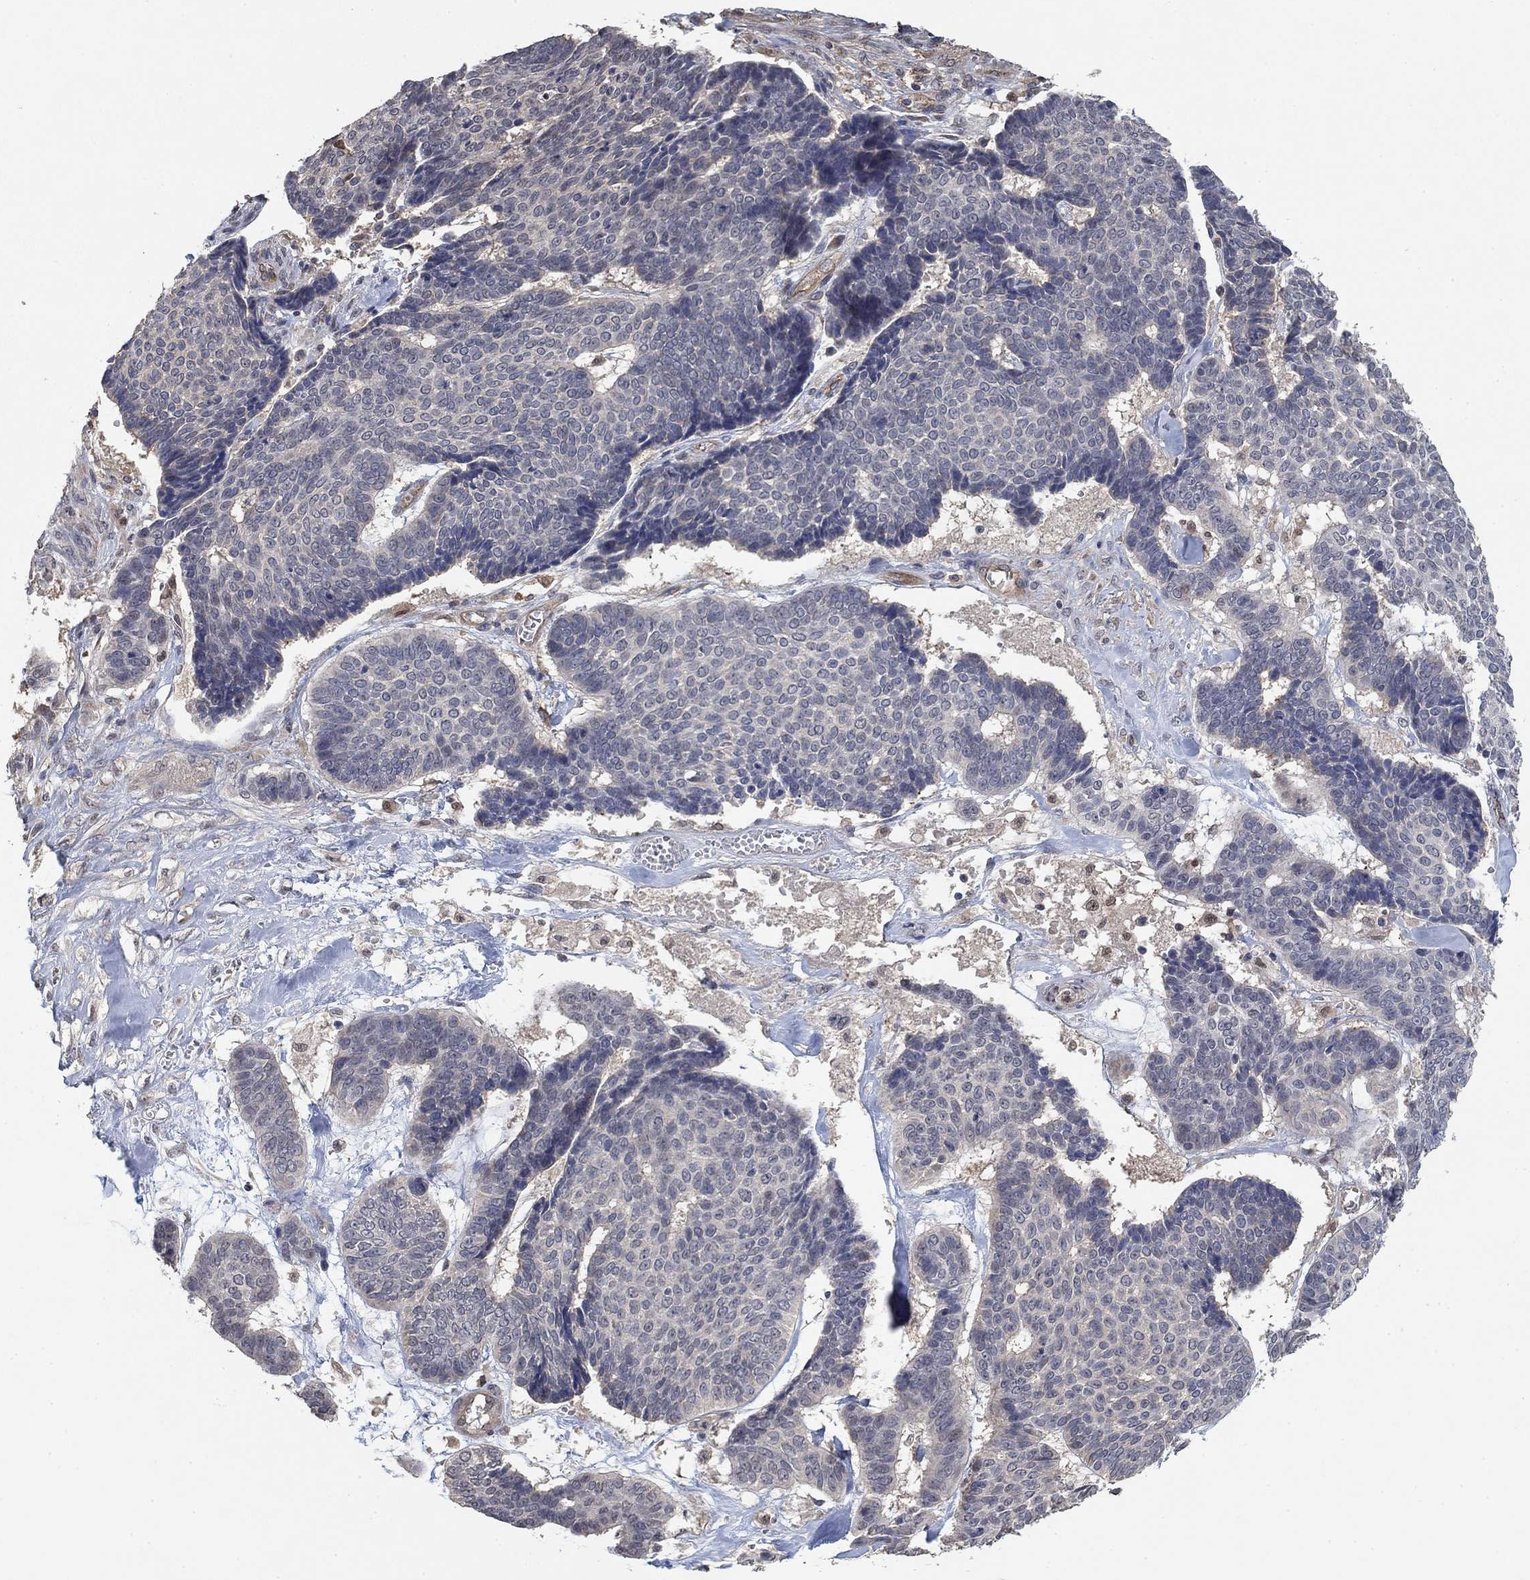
{"staining": {"intensity": "negative", "quantity": "none", "location": "none"}, "tissue": "skin cancer", "cell_type": "Tumor cells", "image_type": "cancer", "snomed": [{"axis": "morphology", "description": "Basal cell carcinoma"}, {"axis": "topography", "description": "Skin"}], "caption": "Tumor cells show no significant protein expression in skin cancer.", "gene": "MCUR1", "patient": {"sex": "male", "age": 86}}